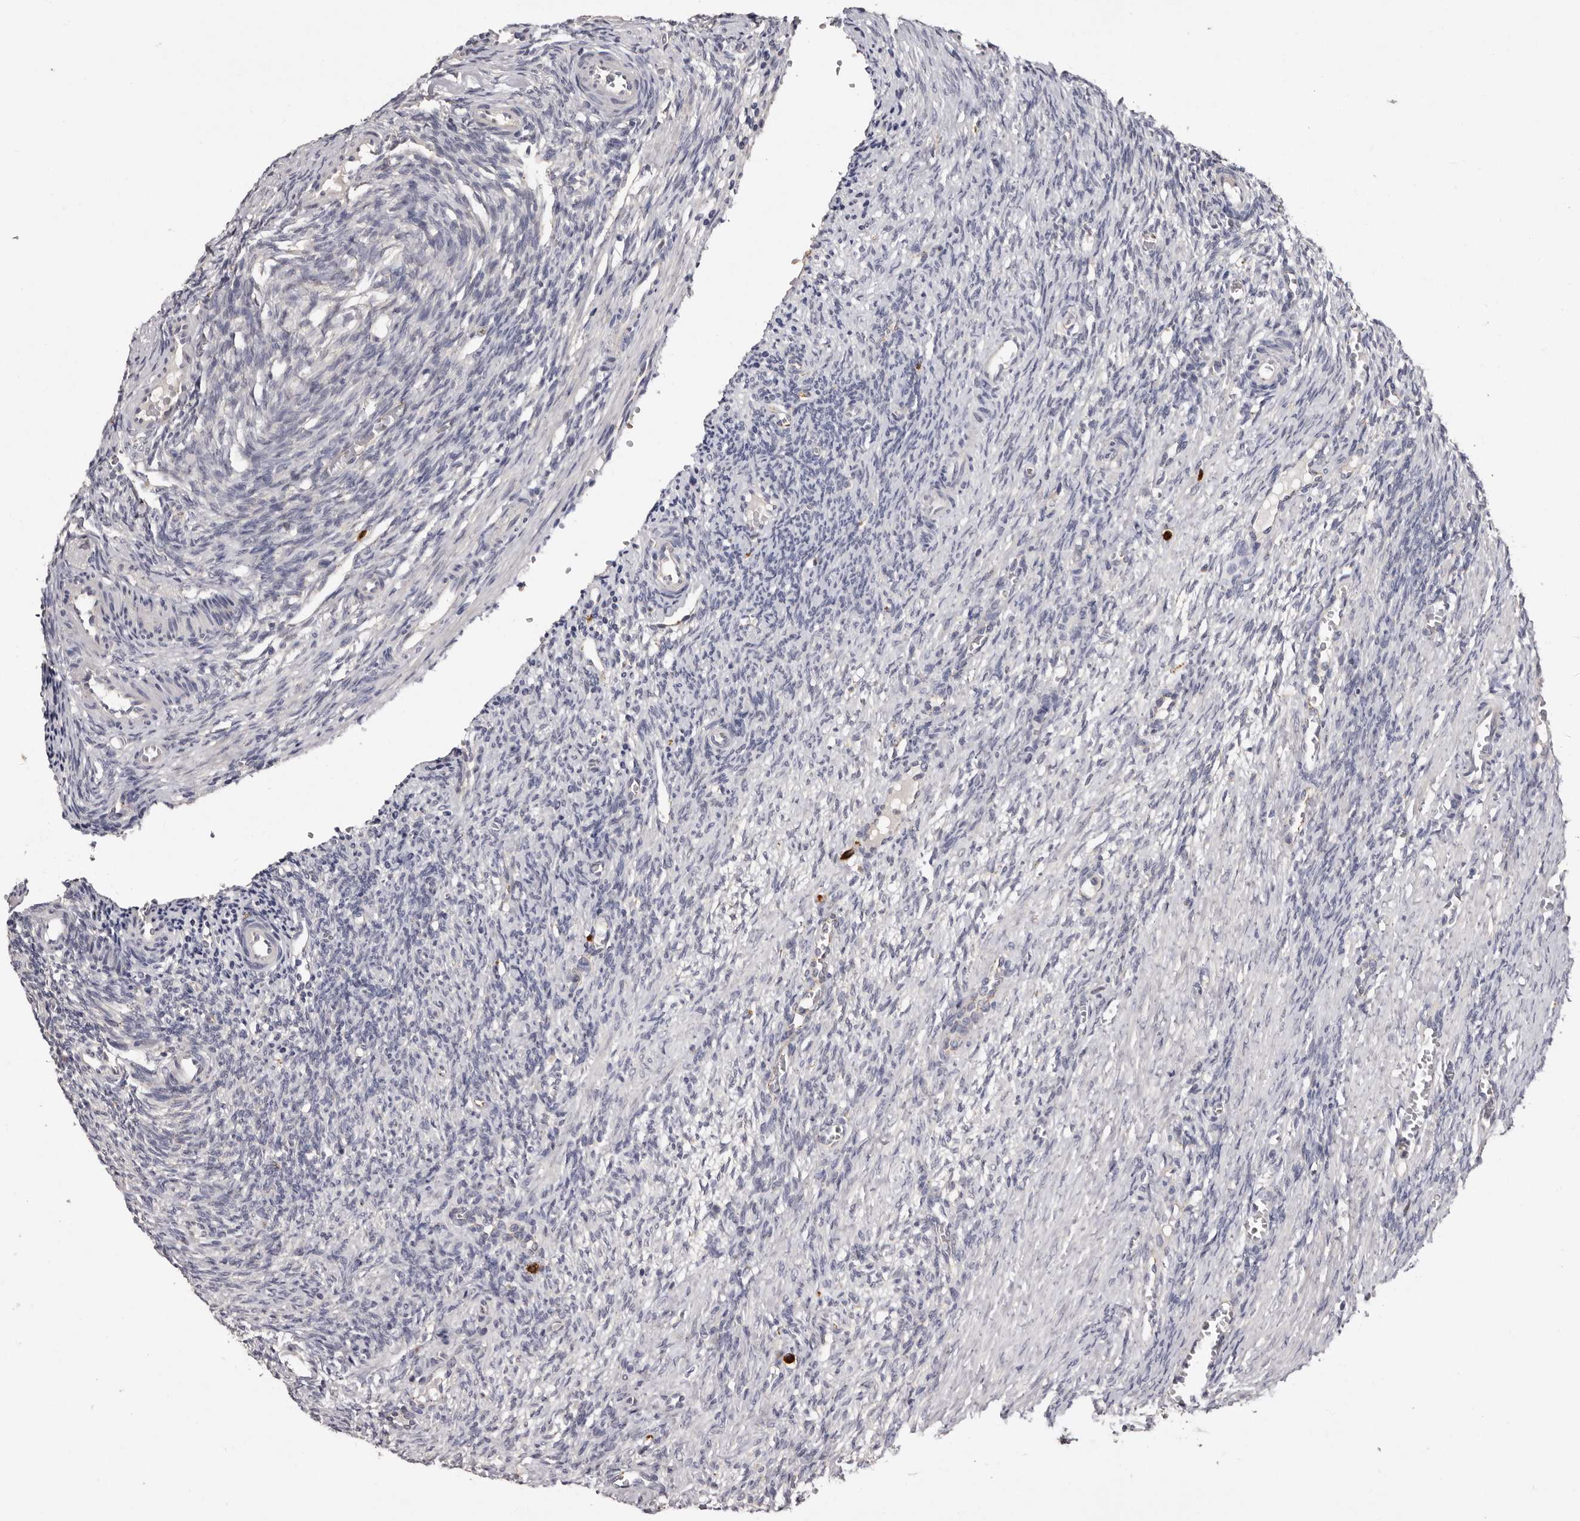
{"staining": {"intensity": "weak", "quantity": "<25%", "location": "cytoplasmic/membranous"}, "tissue": "ovary", "cell_type": "Follicle cells", "image_type": "normal", "snomed": [{"axis": "morphology", "description": "Normal tissue, NOS"}, {"axis": "topography", "description": "Ovary"}], "caption": "The immunohistochemistry (IHC) image has no significant positivity in follicle cells of ovary.", "gene": "DAP", "patient": {"sex": "female", "age": 27}}